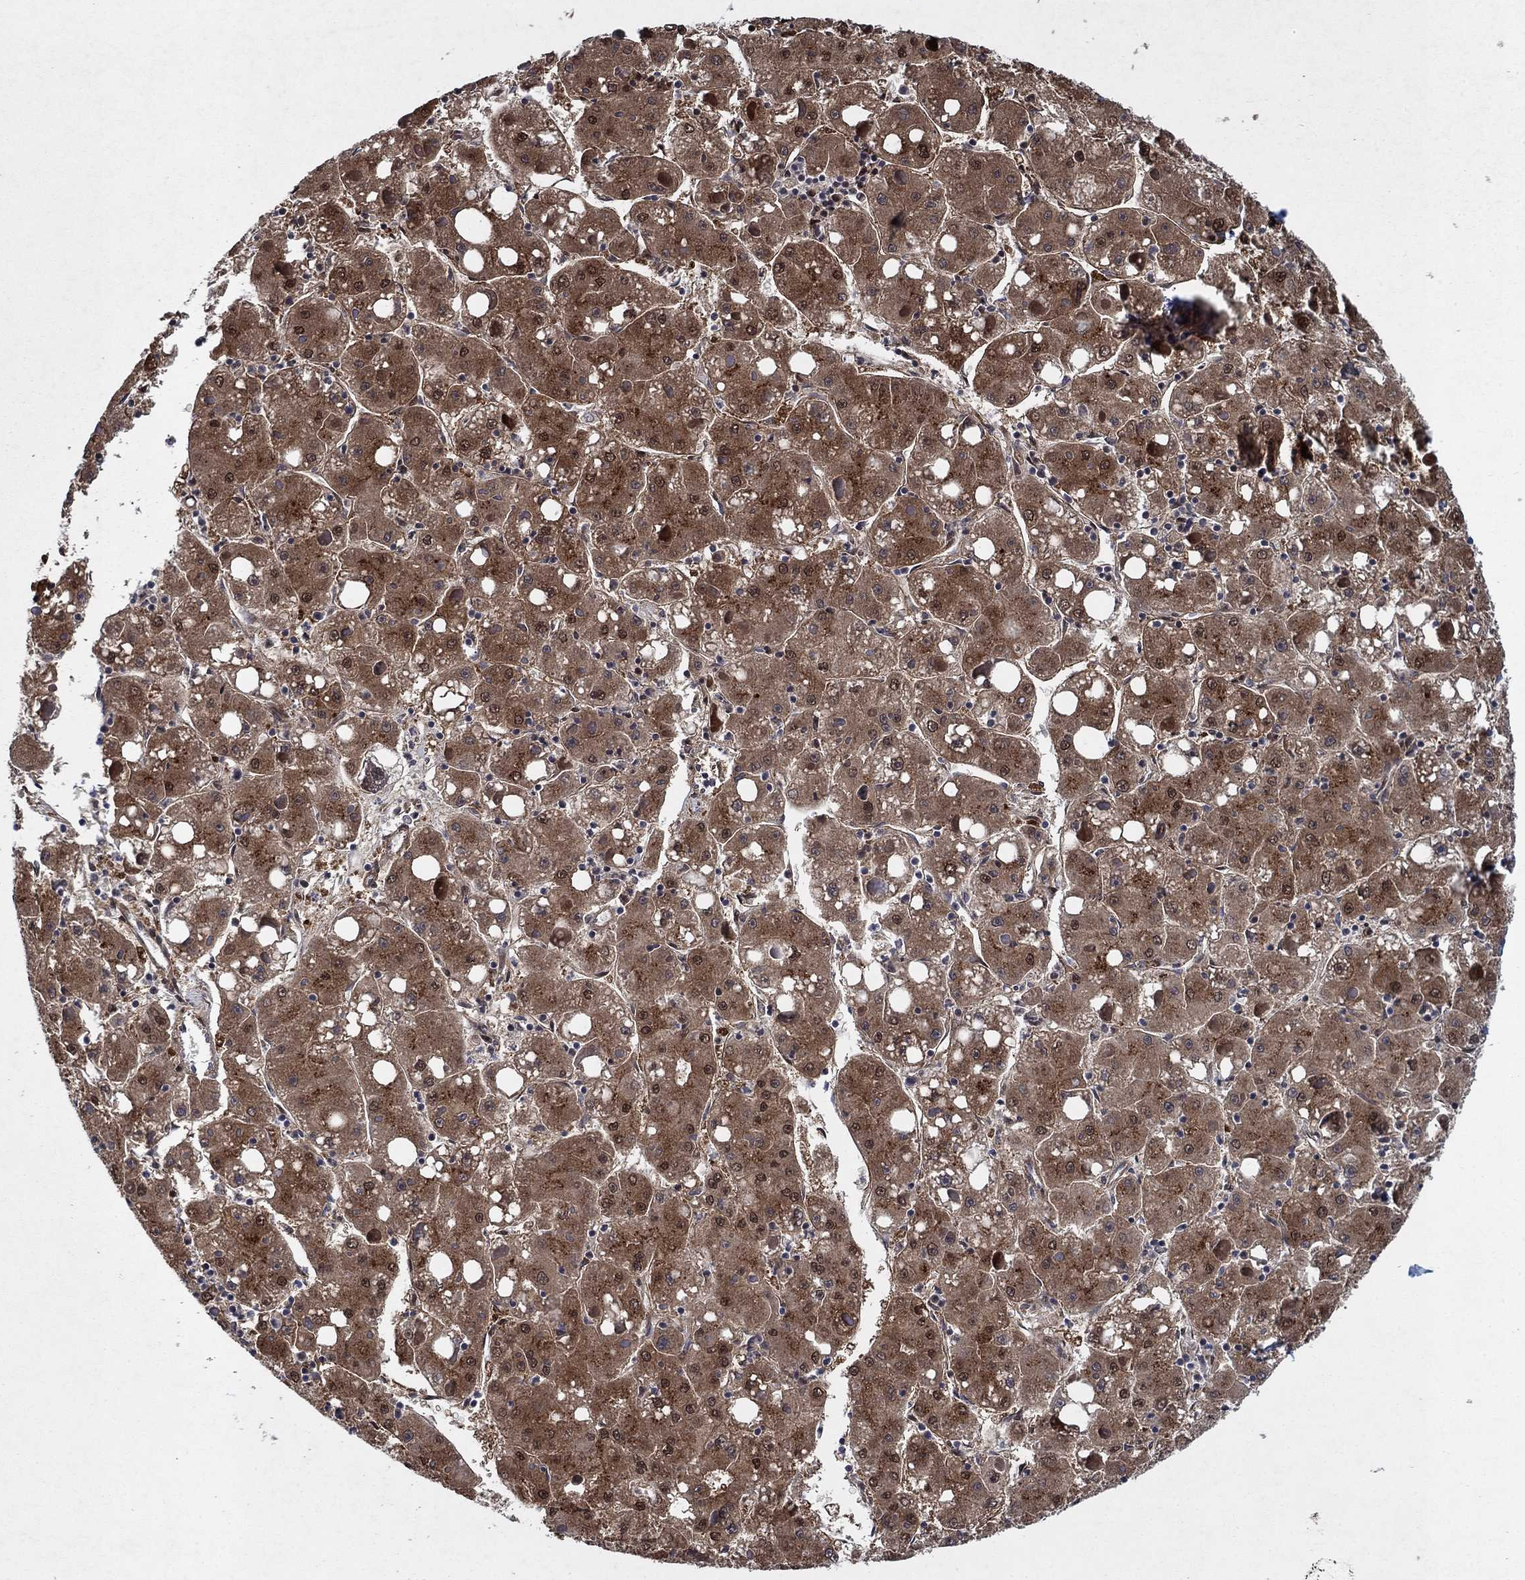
{"staining": {"intensity": "strong", "quantity": "25%-75%", "location": "cytoplasmic/membranous,nuclear"}, "tissue": "liver cancer", "cell_type": "Tumor cells", "image_type": "cancer", "snomed": [{"axis": "morphology", "description": "Carcinoma, Hepatocellular, NOS"}, {"axis": "topography", "description": "Liver"}], "caption": "Immunohistochemical staining of human hepatocellular carcinoma (liver) exhibits high levels of strong cytoplasmic/membranous and nuclear protein positivity in approximately 25%-75% of tumor cells.", "gene": "PRICKLE4", "patient": {"sex": "male", "age": 73}}